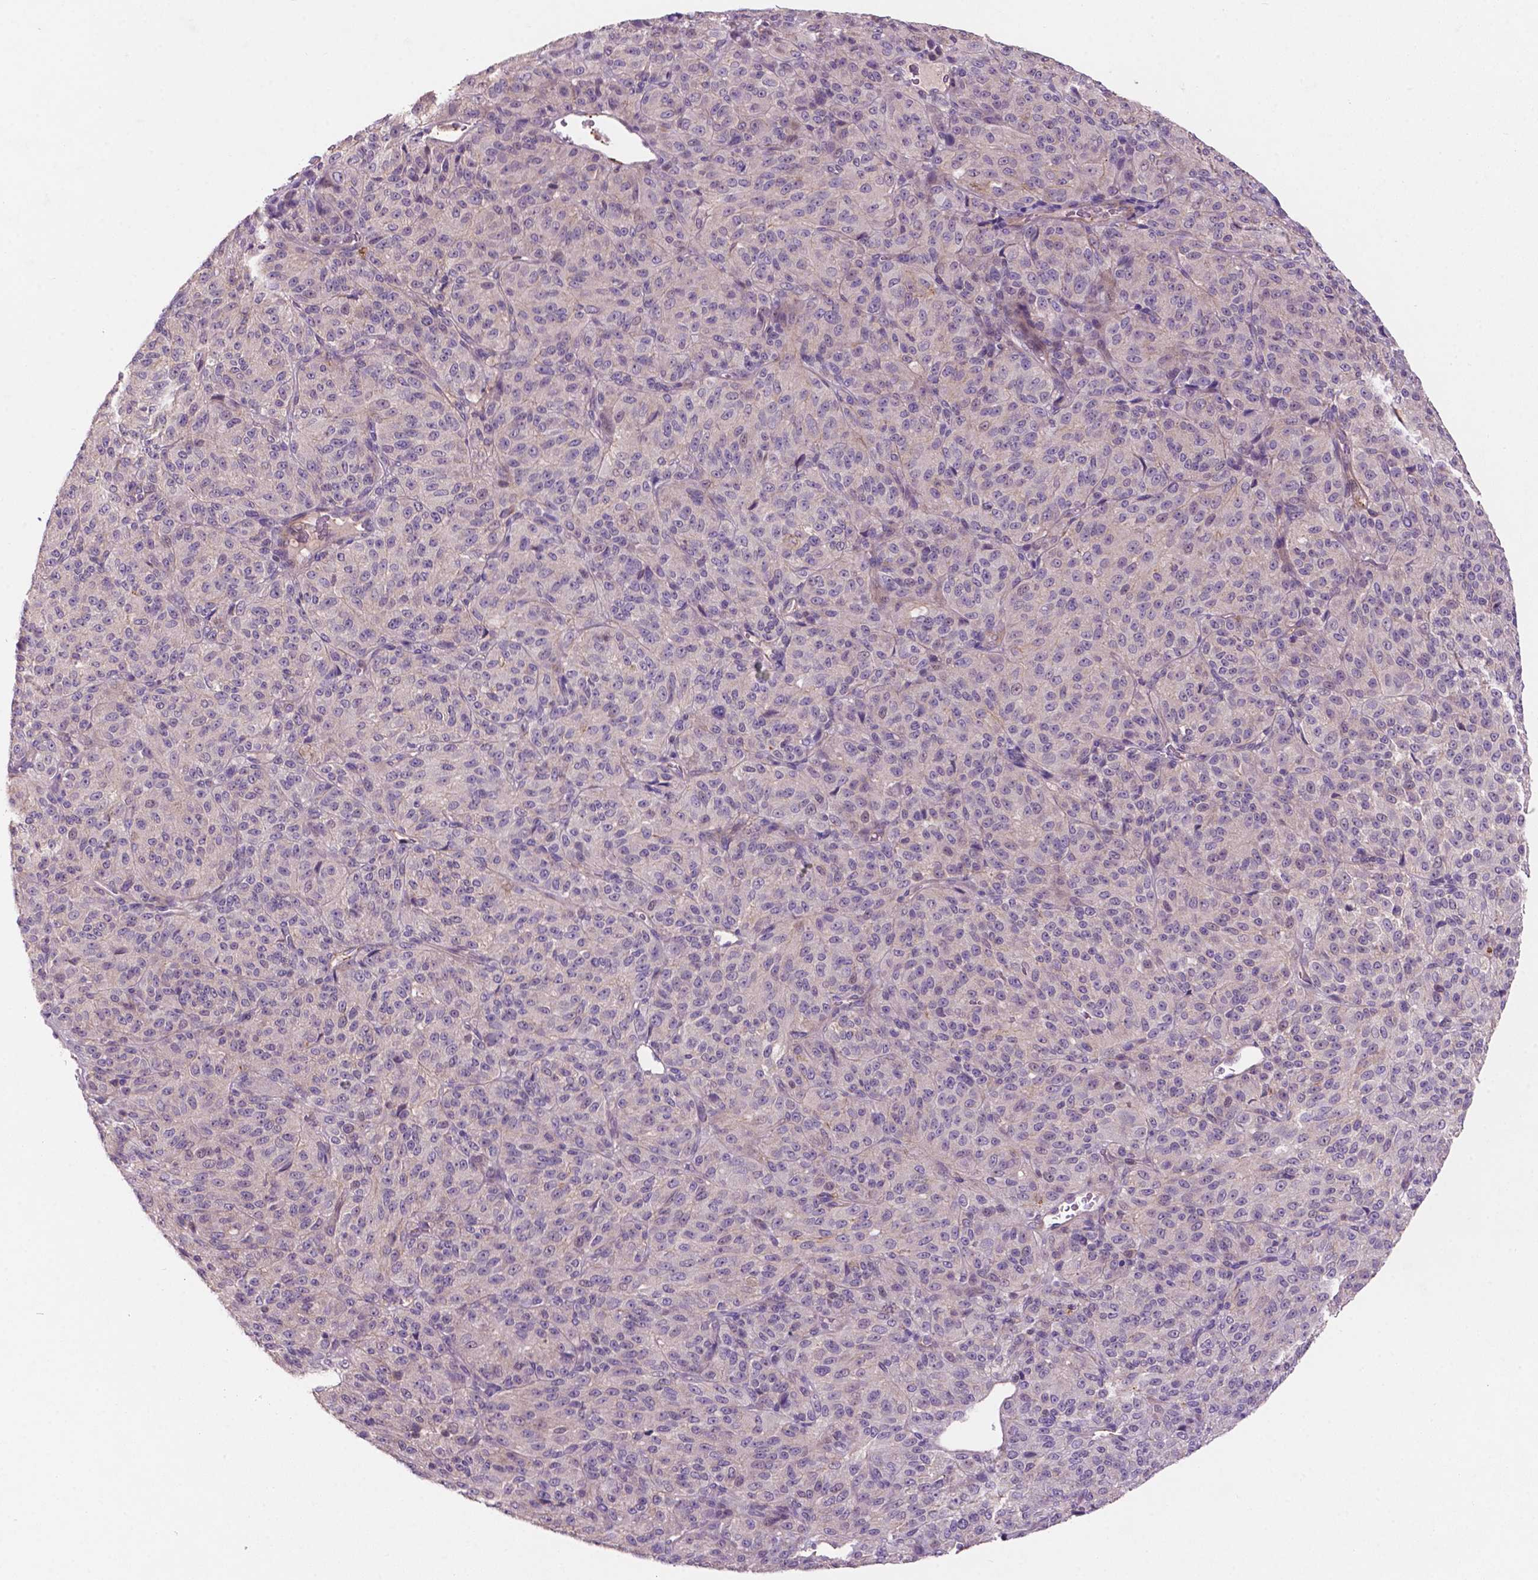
{"staining": {"intensity": "negative", "quantity": "none", "location": "none"}, "tissue": "melanoma", "cell_type": "Tumor cells", "image_type": "cancer", "snomed": [{"axis": "morphology", "description": "Malignant melanoma, Metastatic site"}, {"axis": "topography", "description": "Brain"}], "caption": "This is an IHC photomicrograph of melanoma. There is no expression in tumor cells.", "gene": "ARL5C", "patient": {"sex": "female", "age": 56}}